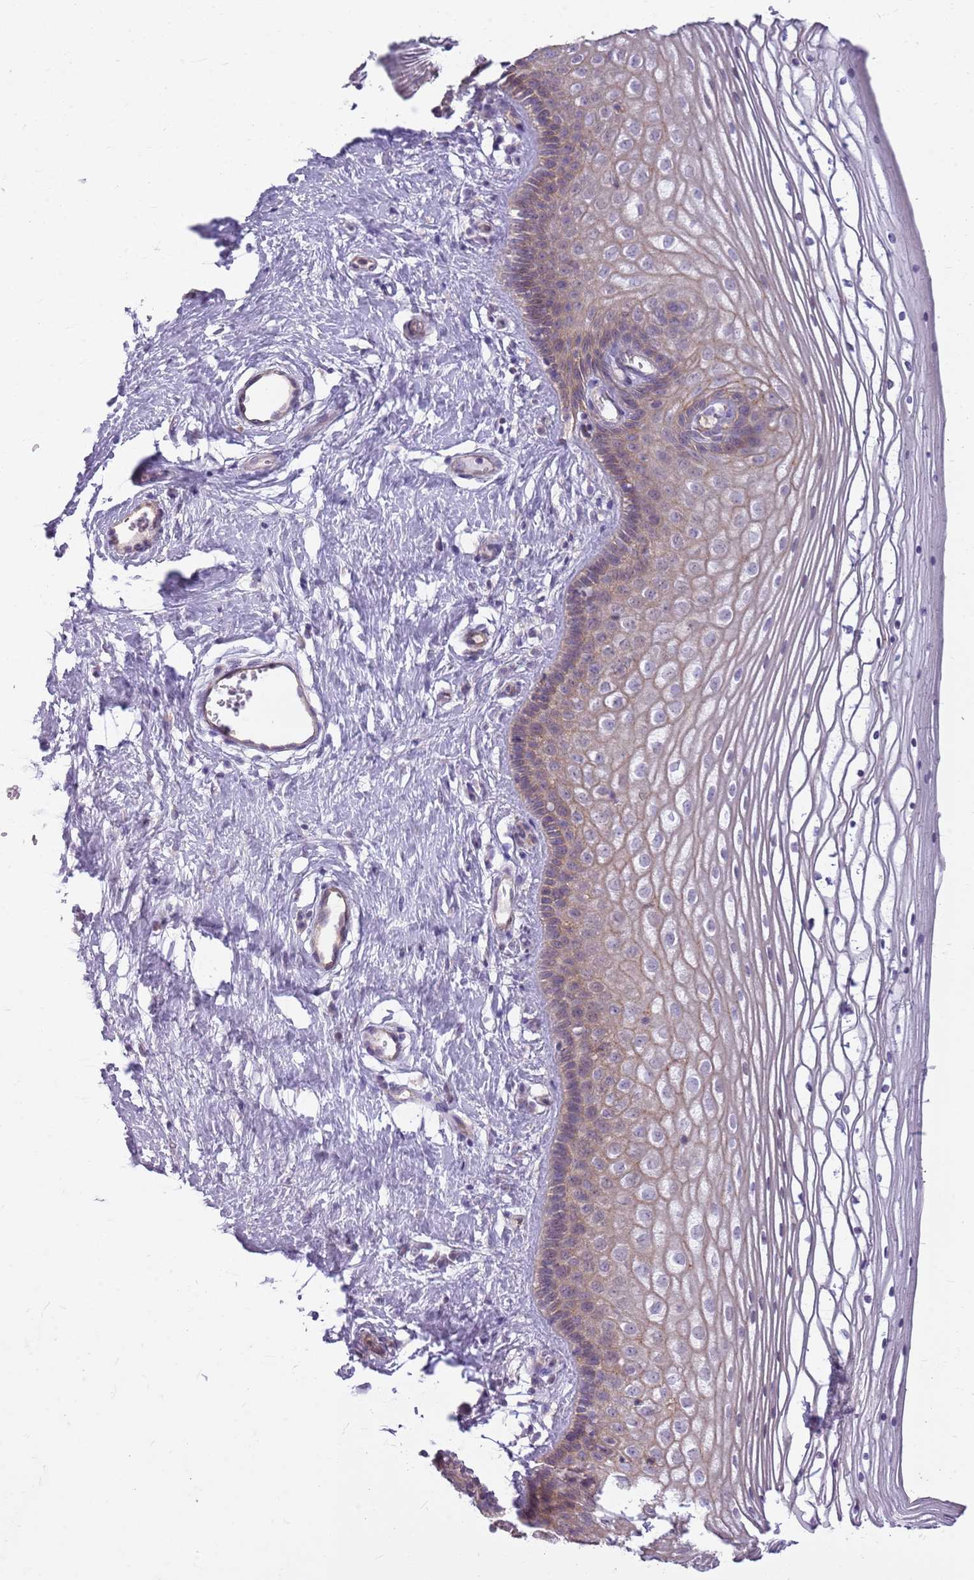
{"staining": {"intensity": "weak", "quantity": "25%-75%", "location": "cytoplasmic/membranous"}, "tissue": "vagina", "cell_type": "Squamous epithelial cells", "image_type": "normal", "snomed": [{"axis": "morphology", "description": "Normal tissue, NOS"}, {"axis": "topography", "description": "Vagina"}], "caption": "This is an image of IHC staining of benign vagina, which shows weak expression in the cytoplasmic/membranous of squamous epithelial cells.", "gene": "PARP8", "patient": {"sex": "female", "age": 46}}